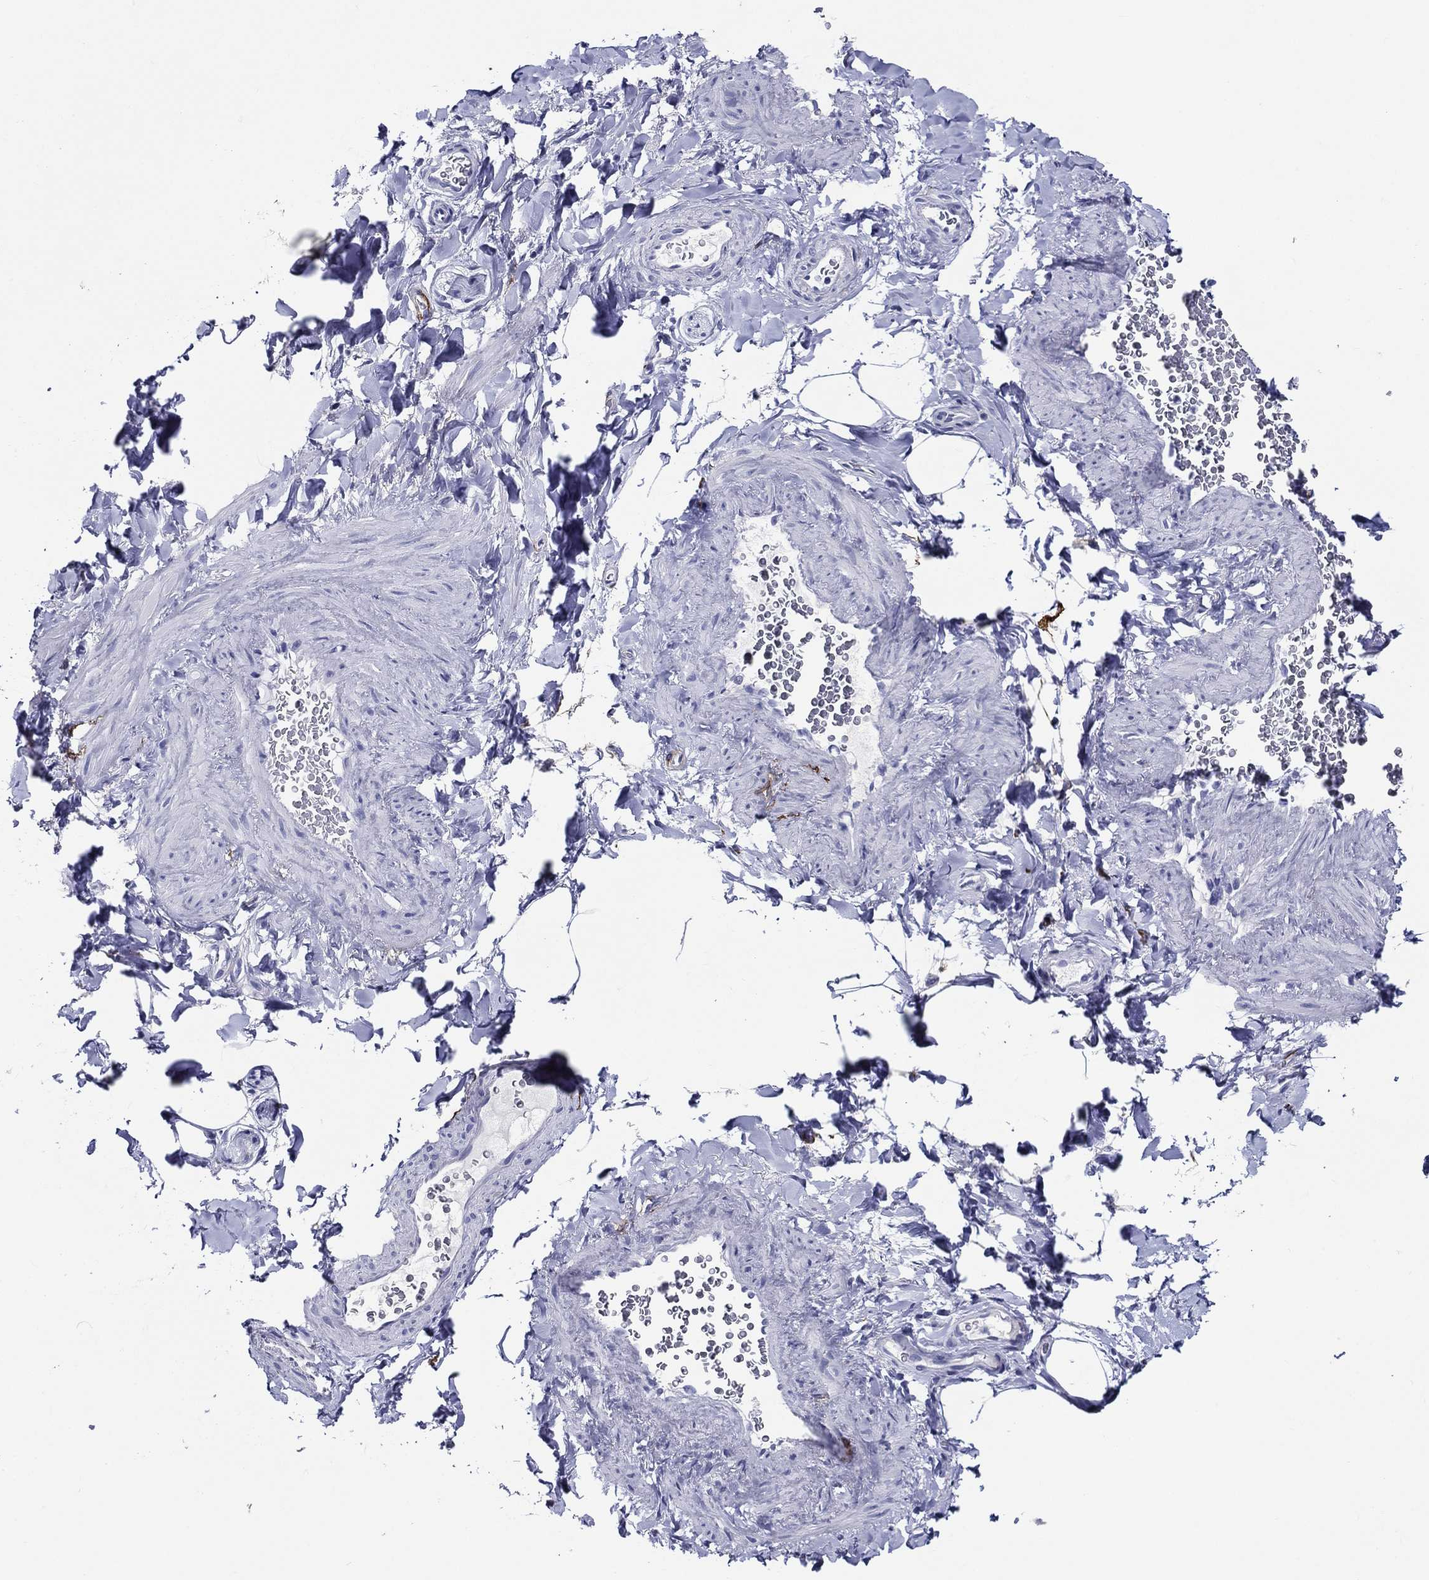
{"staining": {"intensity": "negative", "quantity": "none", "location": "none"}, "tissue": "soft tissue", "cell_type": "Fibroblasts", "image_type": "normal", "snomed": [{"axis": "morphology", "description": "Normal tissue, NOS"}, {"axis": "topography", "description": "Soft tissue"}, {"axis": "topography", "description": "Vascular tissue"}], "caption": "This is an immunohistochemistry (IHC) image of normal soft tissue. There is no staining in fibroblasts.", "gene": "ACE2", "patient": {"sex": "male", "age": 41}}